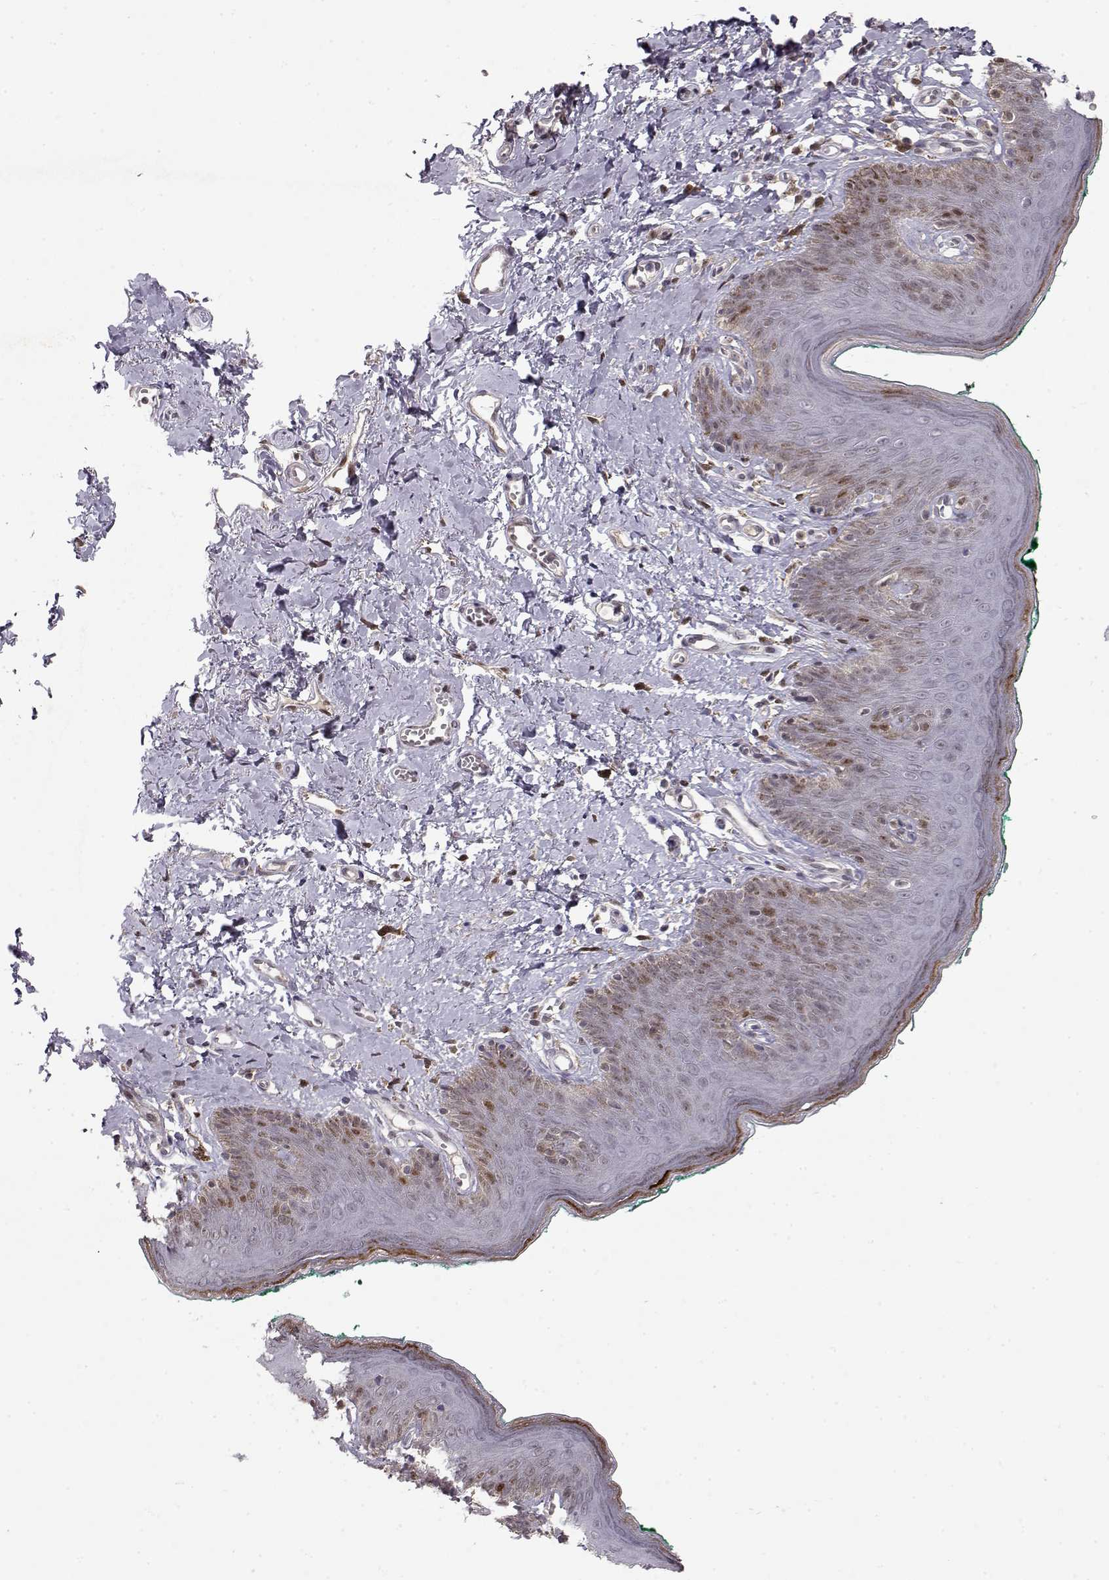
{"staining": {"intensity": "moderate", "quantity": "<25%", "location": "nuclear"}, "tissue": "skin", "cell_type": "Epidermal cells", "image_type": "normal", "snomed": [{"axis": "morphology", "description": "Normal tissue, NOS"}, {"axis": "topography", "description": "Vulva"}], "caption": "Immunohistochemical staining of normal human skin demonstrates moderate nuclear protein staining in about <25% of epidermal cells. Nuclei are stained in blue.", "gene": "CDK4", "patient": {"sex": "female", "age": 66}}